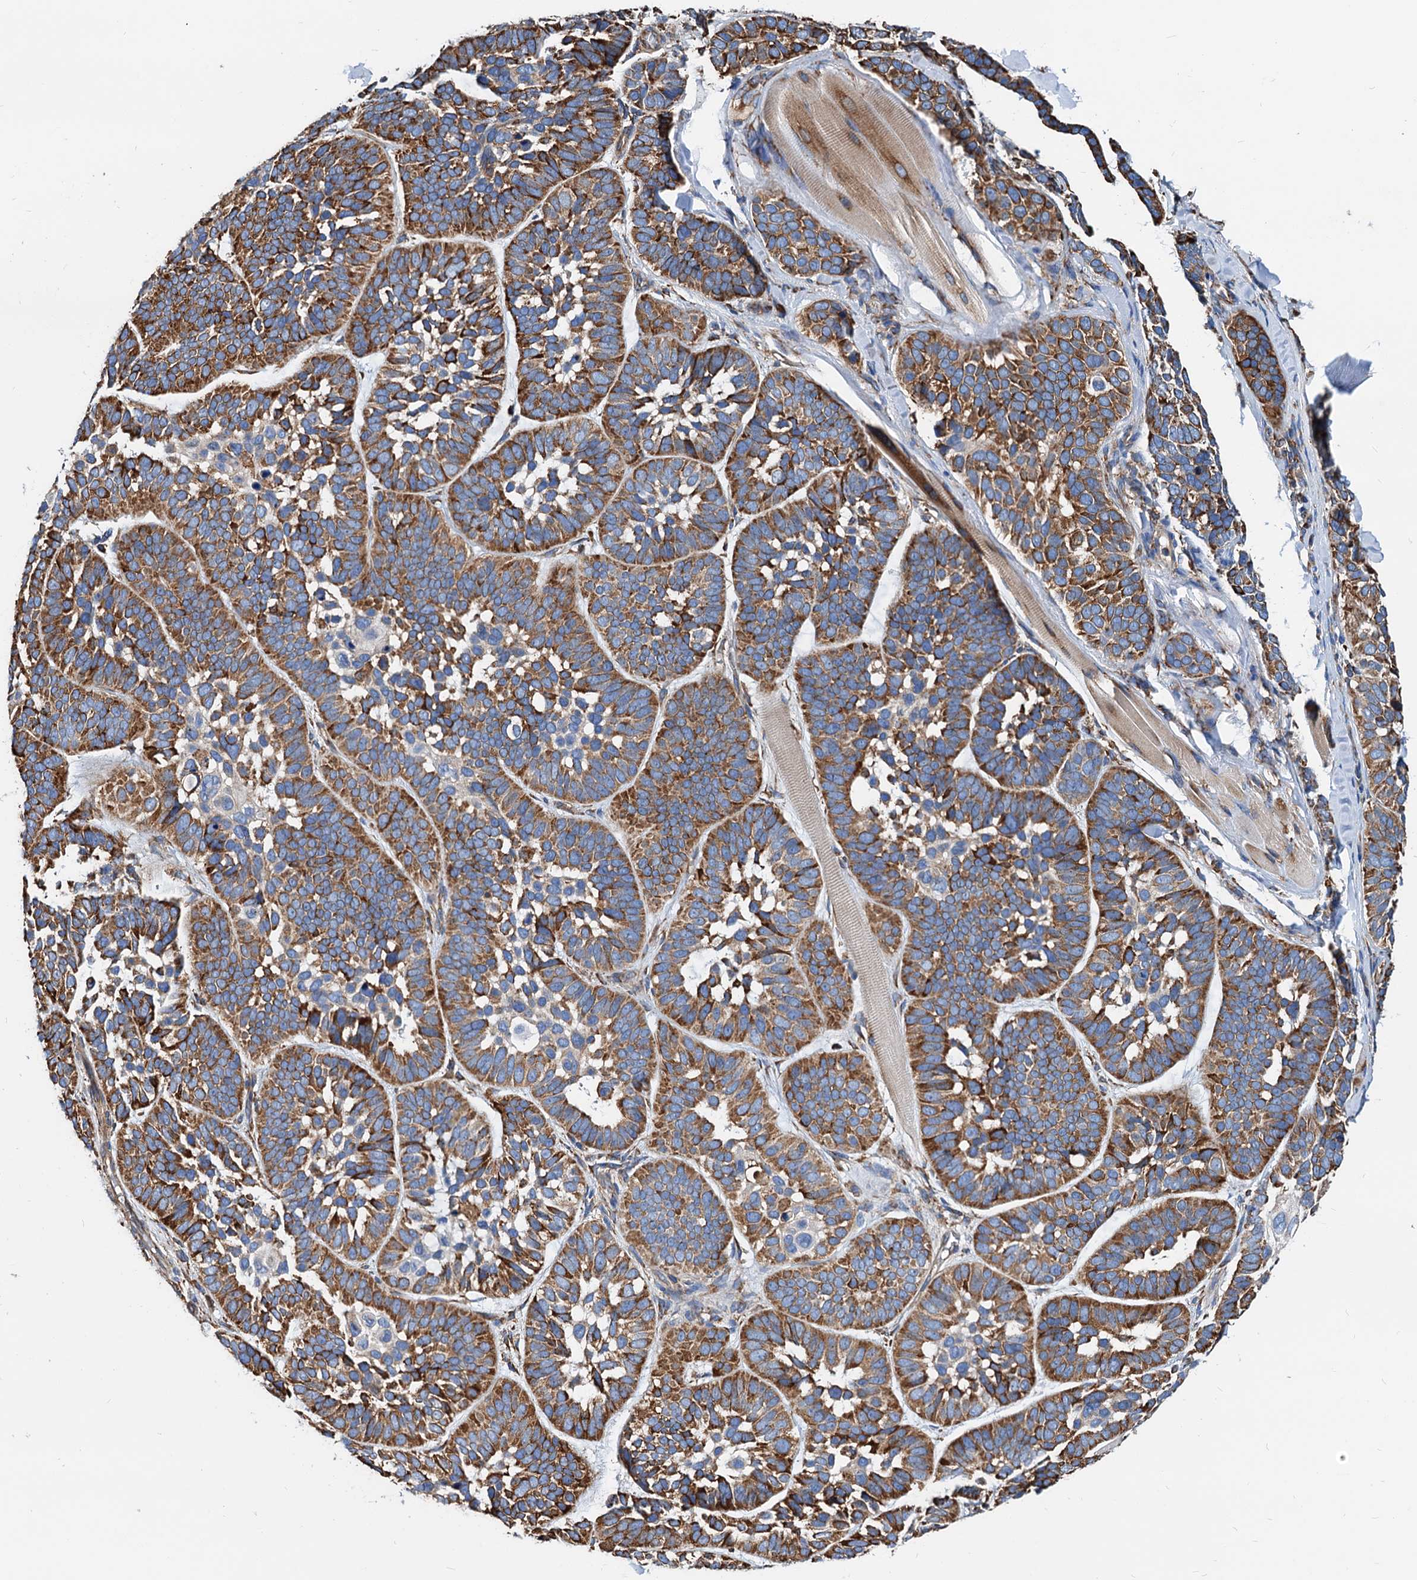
{"staining": {"intensity": "strong", "quantity": ">75%", "location": "cytoplasmic/membranous"}, "tissue": "skin cancer", "cell_type": "Tumor cells", "image_type": "cancer", "snomed": [{"axis": "morphology", "description": "Basal cell carcinoma"}, {"axis": "topography", "description": "Skin"}], "caption": "IHC histopathology image of human basal cell carcinoma (skin) stained for a protein (brown), which displays high levels of strong cytoplasmic/membranous positivity in about >75% of tumor cells.", "gene": "HSPA5", "patient": {"sex": "male", "age": 62}}